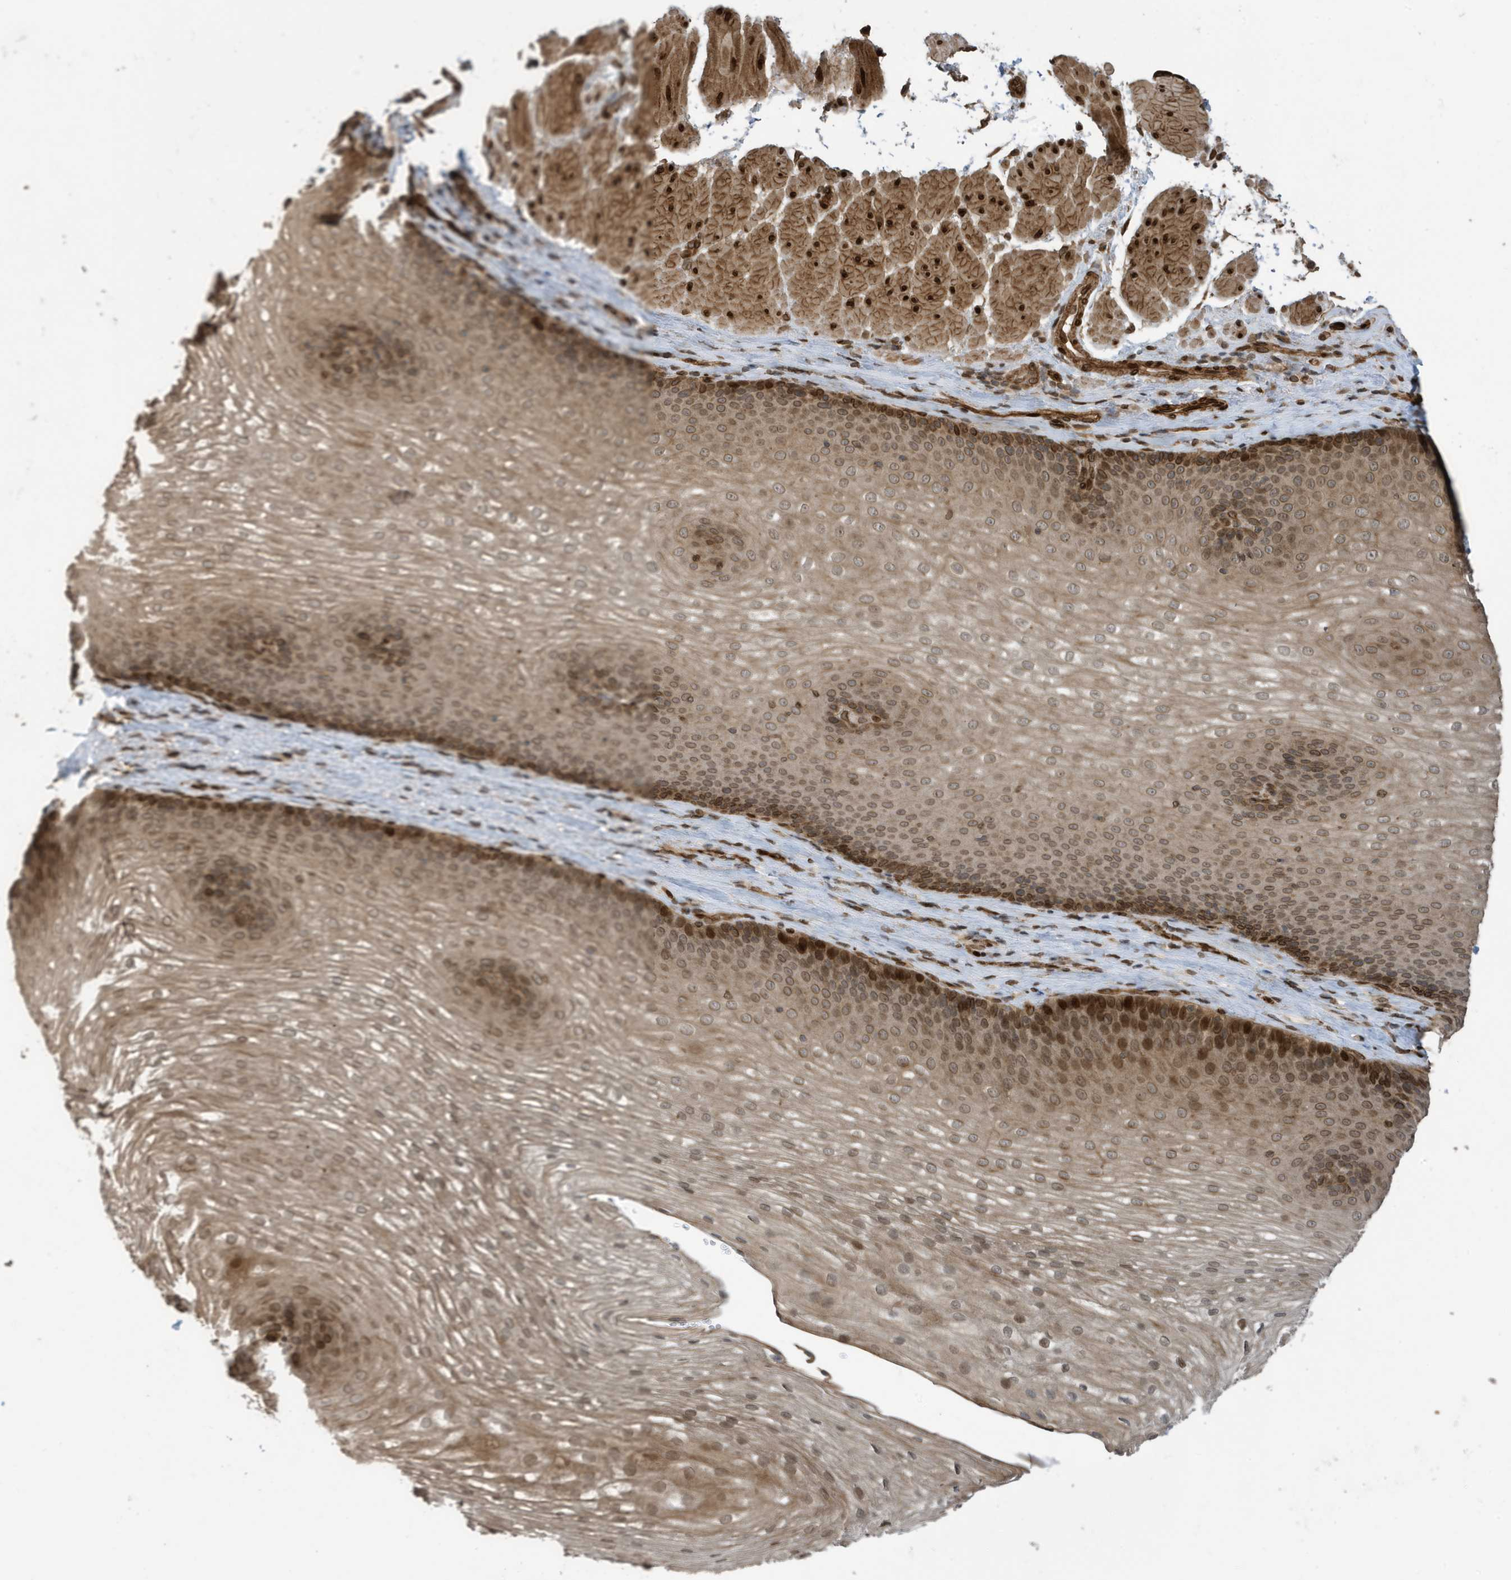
{"staining": {"intensity": "moderate", "quantity": "25%-75%", "location": "cytoplasmic/membranous,nuclear"}, "tissue": "esophagus", "cell_type": "Squamous epithelial cells", "image_type": "normal", "snomed": [{"axis": "morphology", "description": "Normal tissue, NOS"}, {"axis": "topography", "description": "Esophagus"}], "caption": "This histopathology image shows immunohistochemistry (IHC) staining of benign human esophagus, with medium moderate cytoplasmic/membranous,nuclear expression in approximately 25%-75% of squamous epithelial cells.", "gene": "DUSP18", "patient": {"sex": "female", "age": 66}}